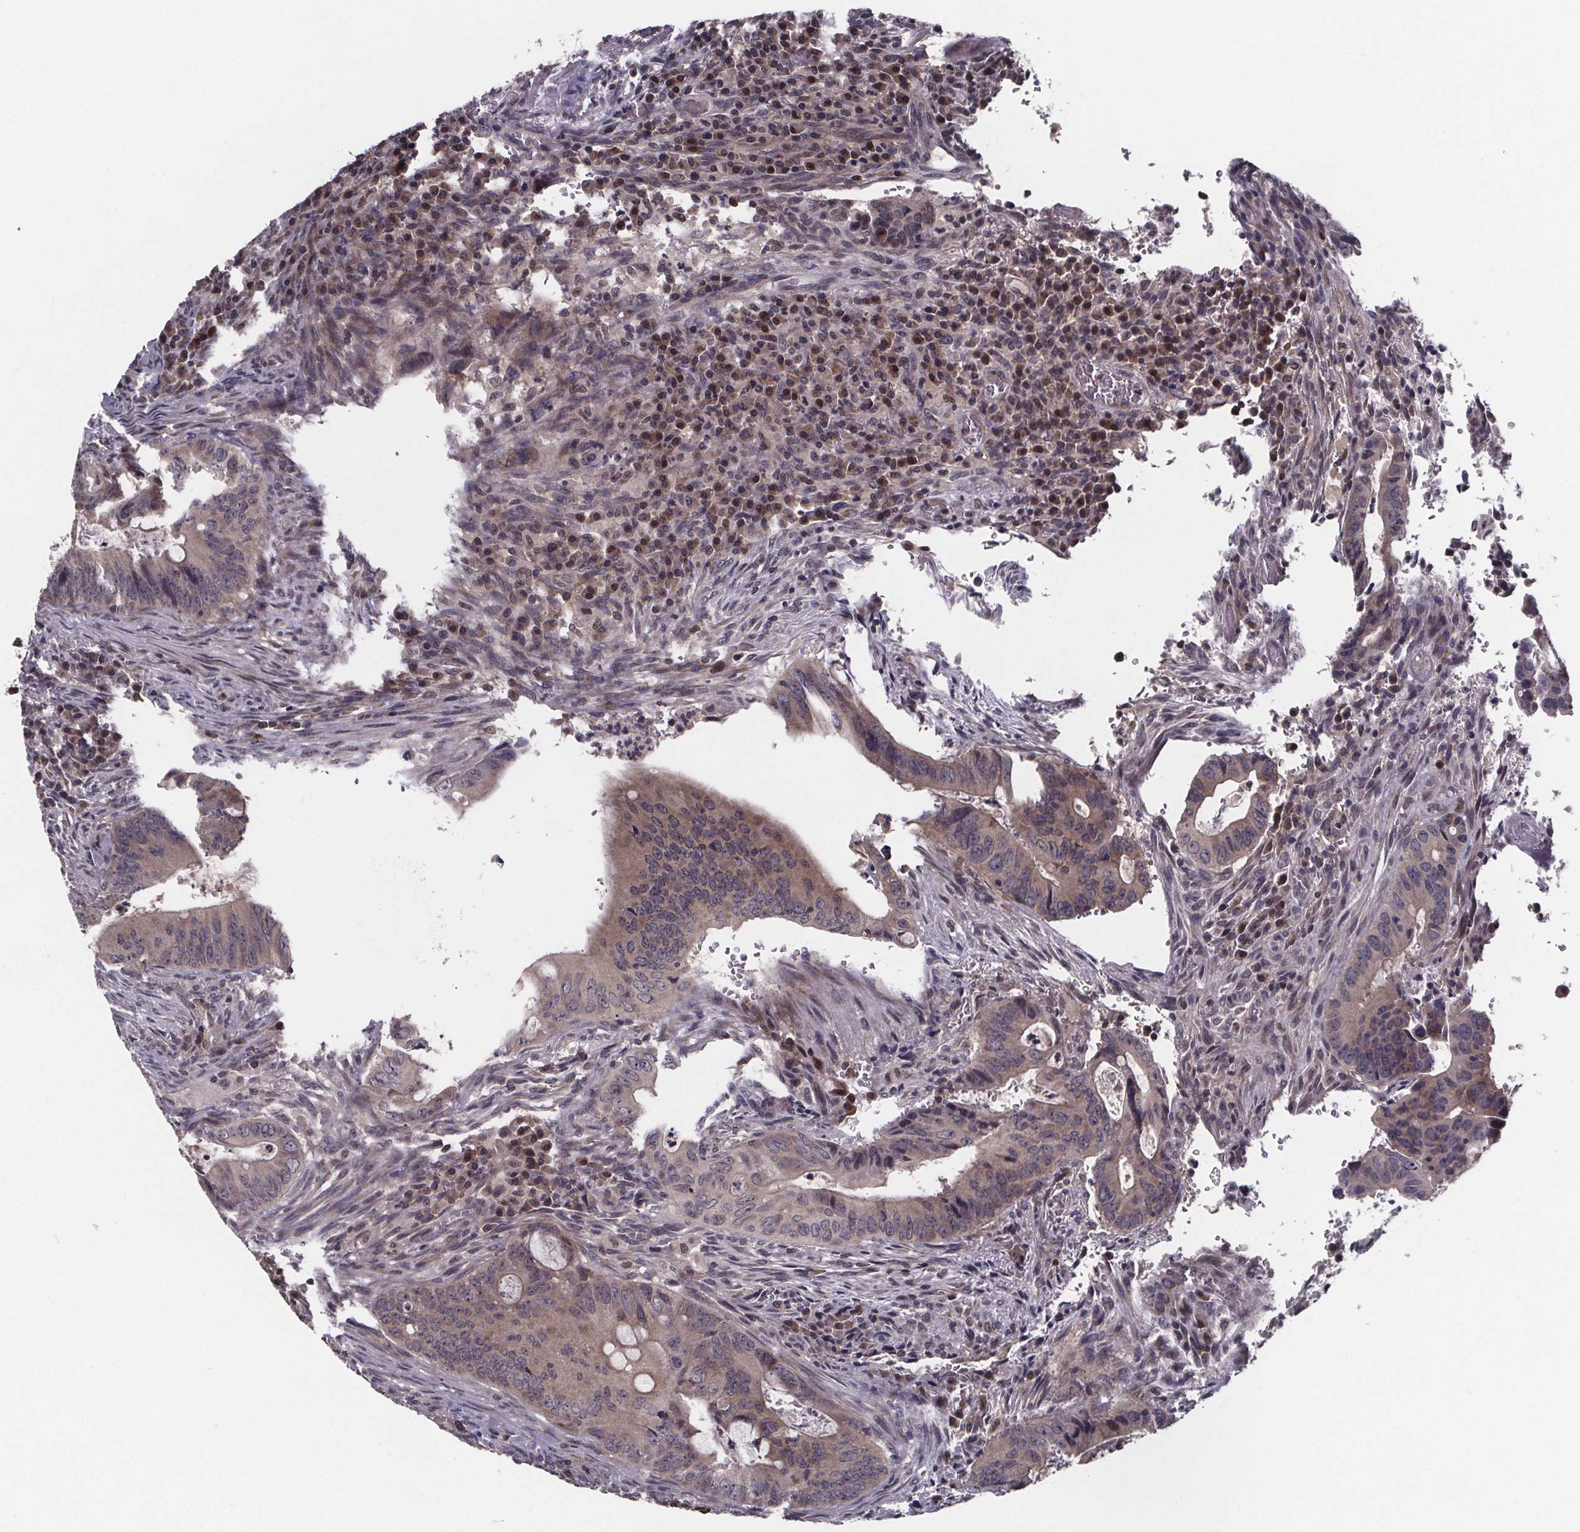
{"staining": {"intensity": "weak", "quantity": "<25%", "location": "cytoplasmic/membranous"}, "tissue": "colorectal cancer", "cell_type": "Tumor cells", "image_type": "cancer", "snomed": [{"axis": "morphology", "description": "Adenocarcinoma, NOS"}, {"axis": "topography", "description": "Colon"}], "caption": "DAB immunohistochemical staining of colorectal cancer (adenocarcinoma) demonstrates no significant positivity in tumor cells.", "gene": "FN3KRP", "patient": {"sex": "female", "age": 74}}